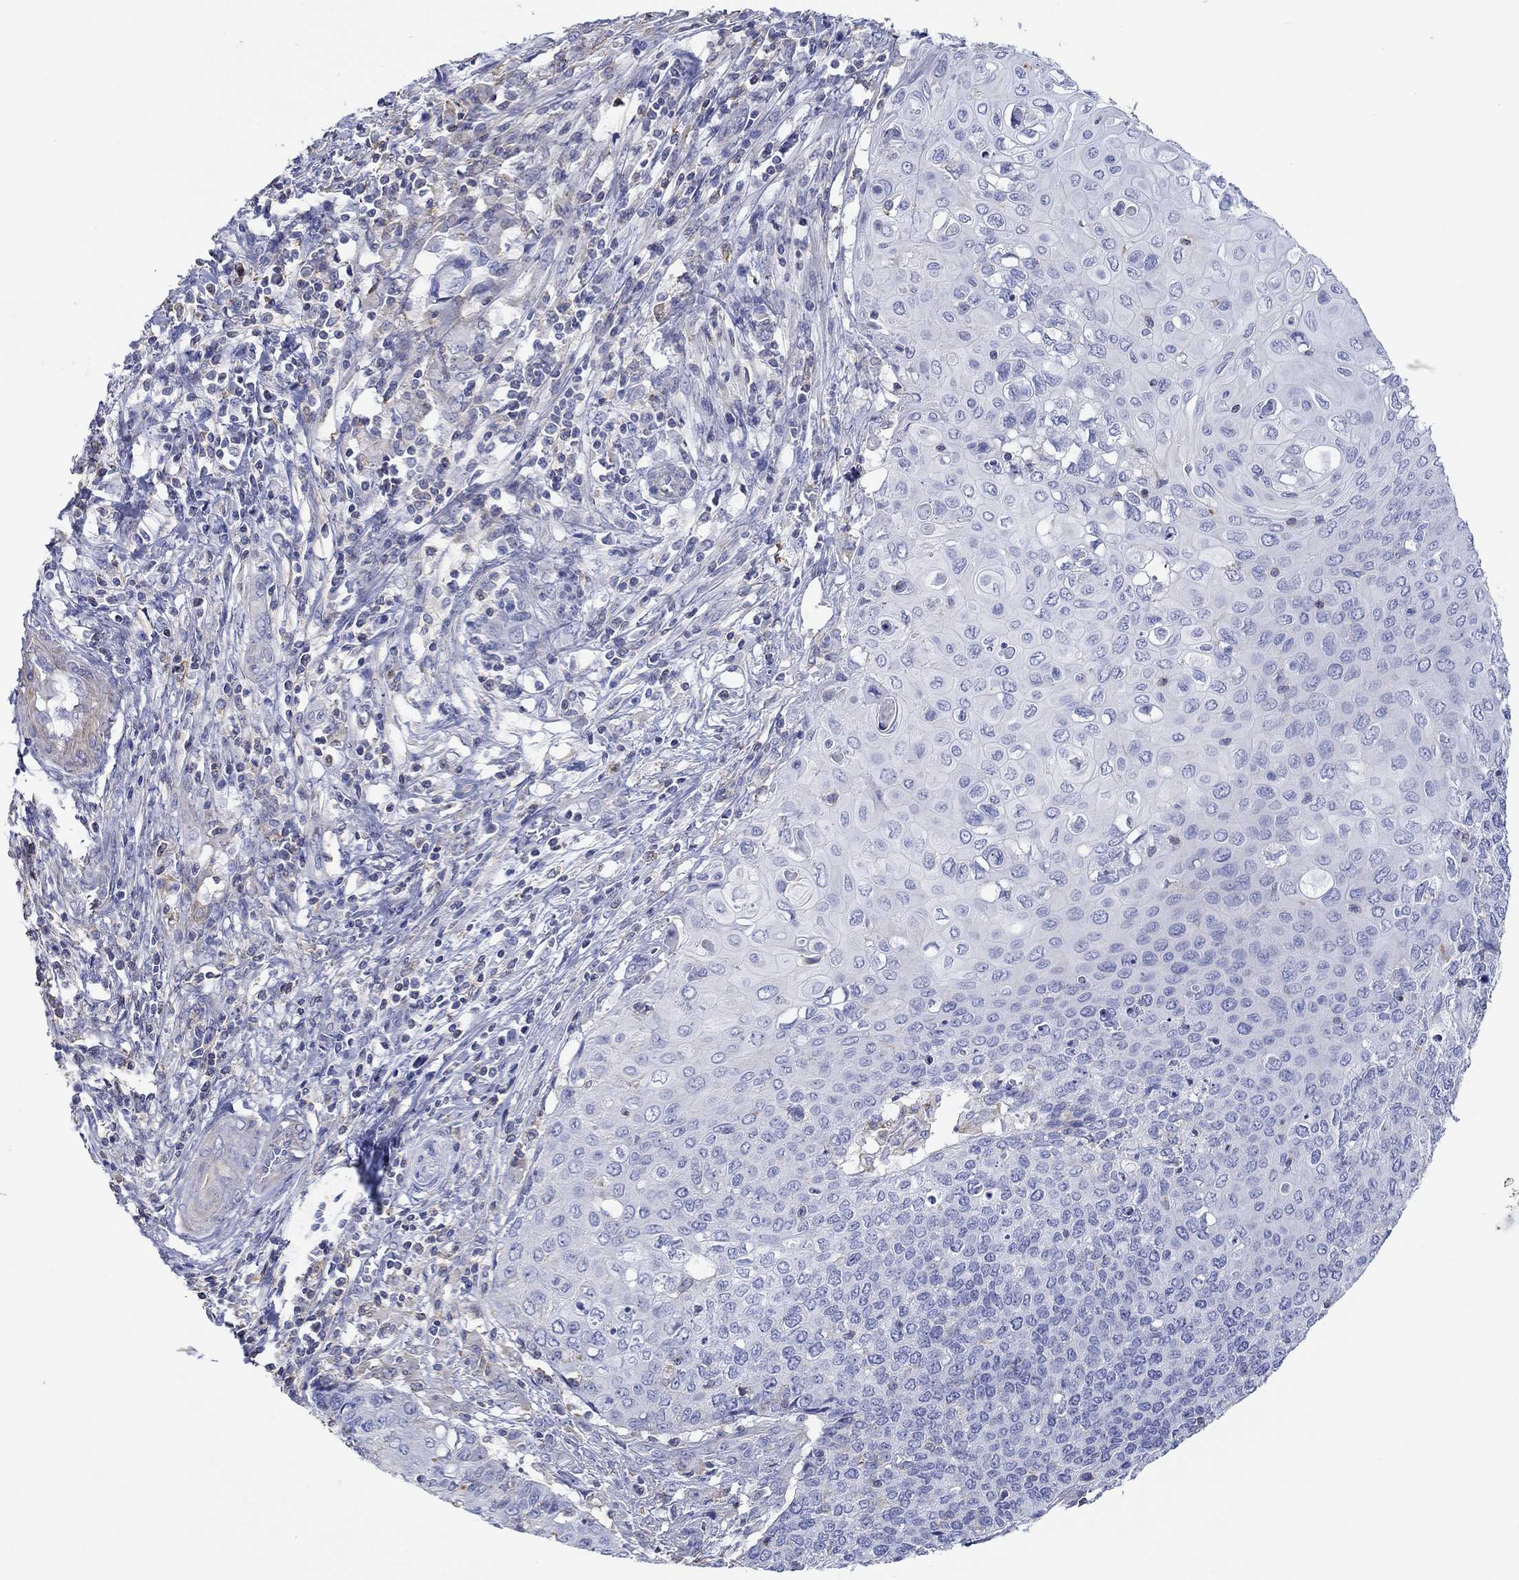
{"staining": {"intensity": "negative", "quantity": "none", "location": "none"}, "tissue": "cervical cancer", "cell_type": "Tumor cells", "image_type": "cancer", "snomed": [{"axis": "morphology", "description": "Squamous cell carcinoma, NOS"}, {"axis": "topography", "description": "Cervix"}], "caption": "Immunohistochemistry photomicrograph of neoplastic tissue: human squamous cell carcinoma (cervical) stained with DAB (3,3'-diaminobenzidine) demonstrates no significant protein expression in tumor cells. The staining was performed using DAB to visualize the protein expression in brown, while the nuclei were stained in blue with hematoxylin (Magnification: 20x).", "gene": "PPIL6", "patient": {"sex": "female", "age": 39}}